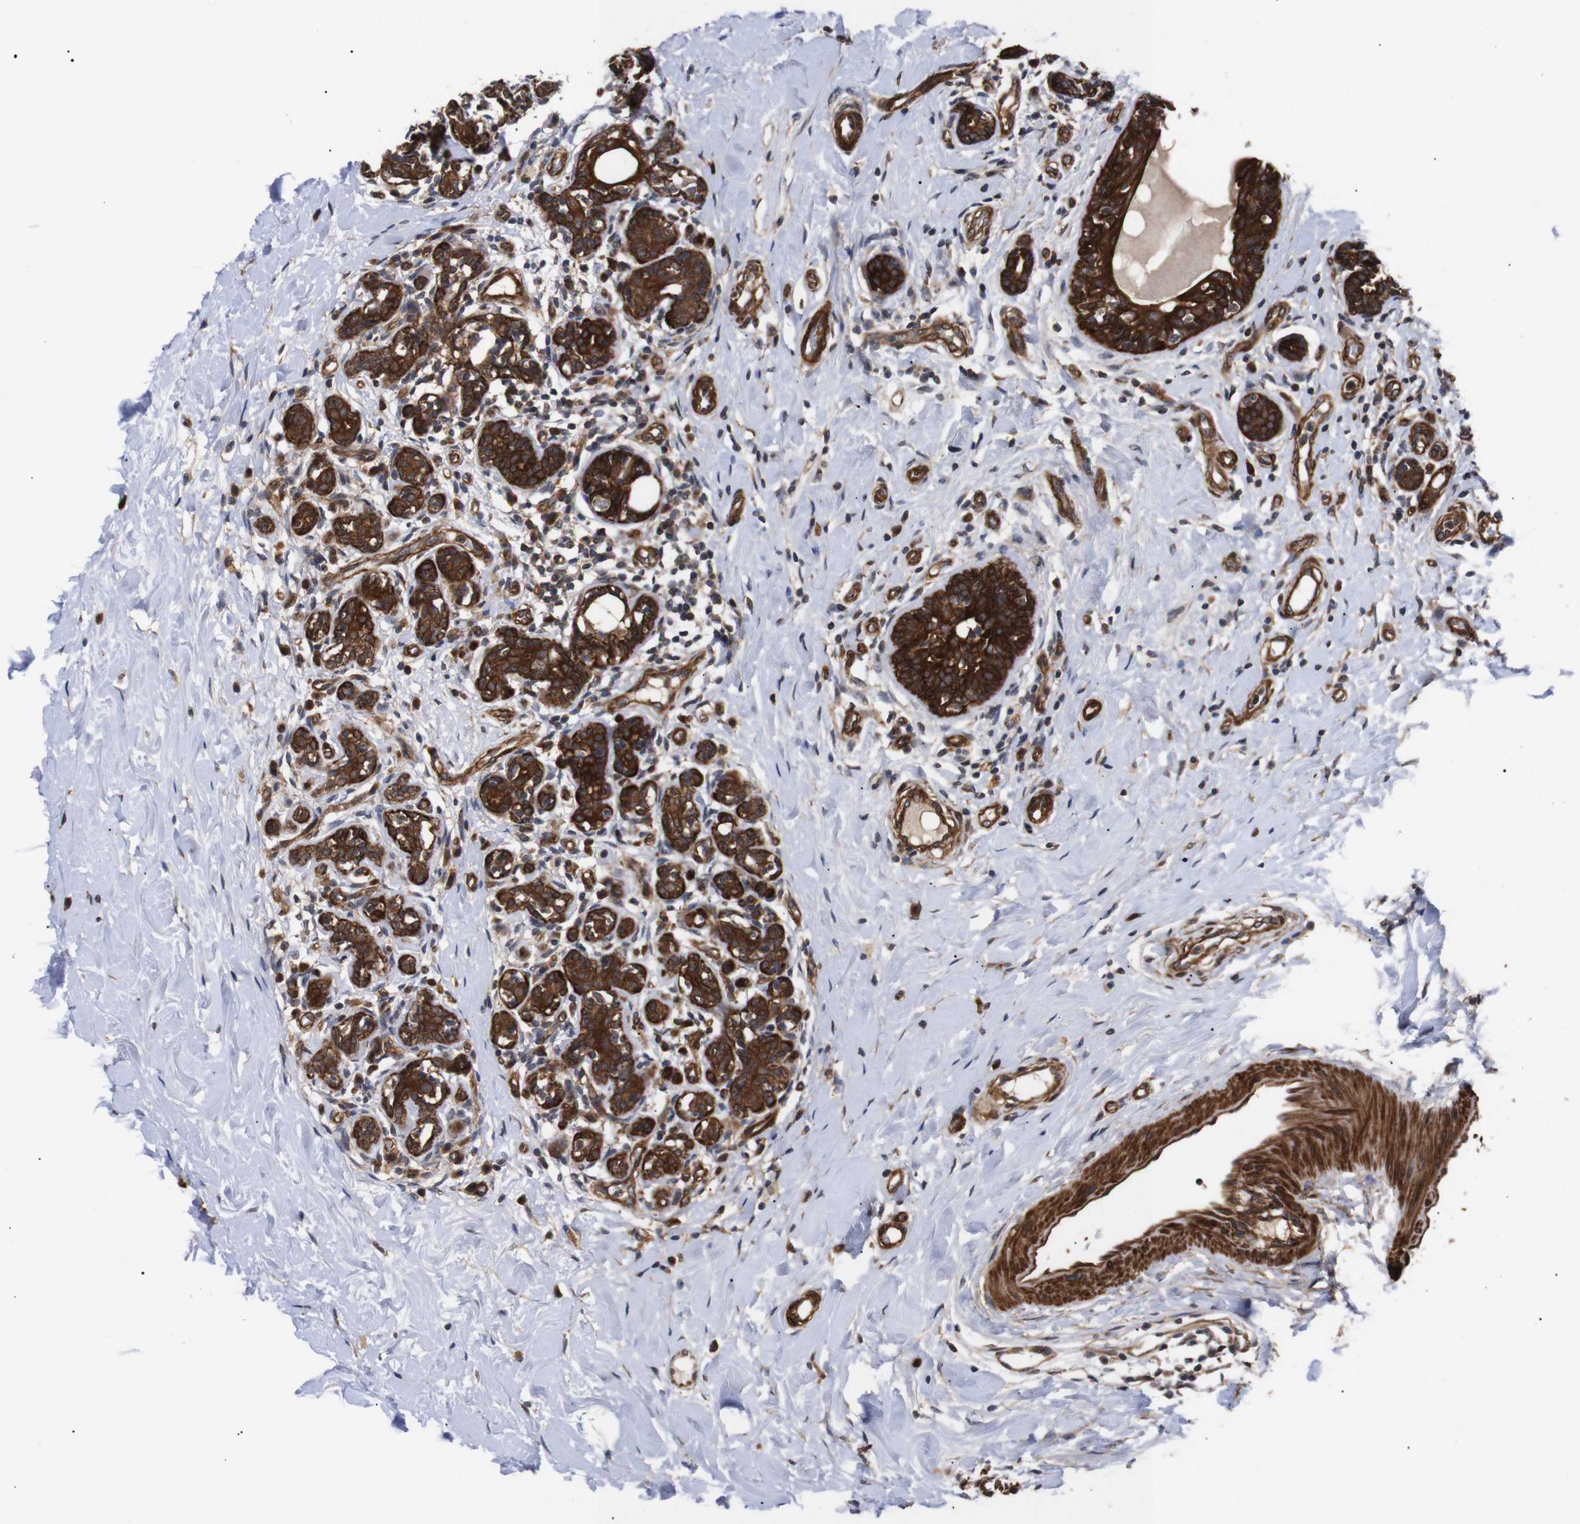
{"staining": {"intensity": "strong", "quantity": ">75%", "location": "cytoplasmic/membranous"}, "tissue": "breast cancer", "cell_type": "Tumor cells", "image_type": "cancer", "snomed": [{"axis": "morphology", "description": "Normal tissue, NOS"}, {"axis": "morphology", "description": "Duct carcinoma"}, {"axis": "topography", "description": "Breast"}], "caption": "A brown stain labels strong cytoplasmic/membranous expression of a protein in human invasive ductal carcinoma (breast) tumor cells. (brown staining indicates protein expression, while blue staining denotes nuclei).", "gene": "PAWR", "patient": {"sex": "female", "age": 40}}